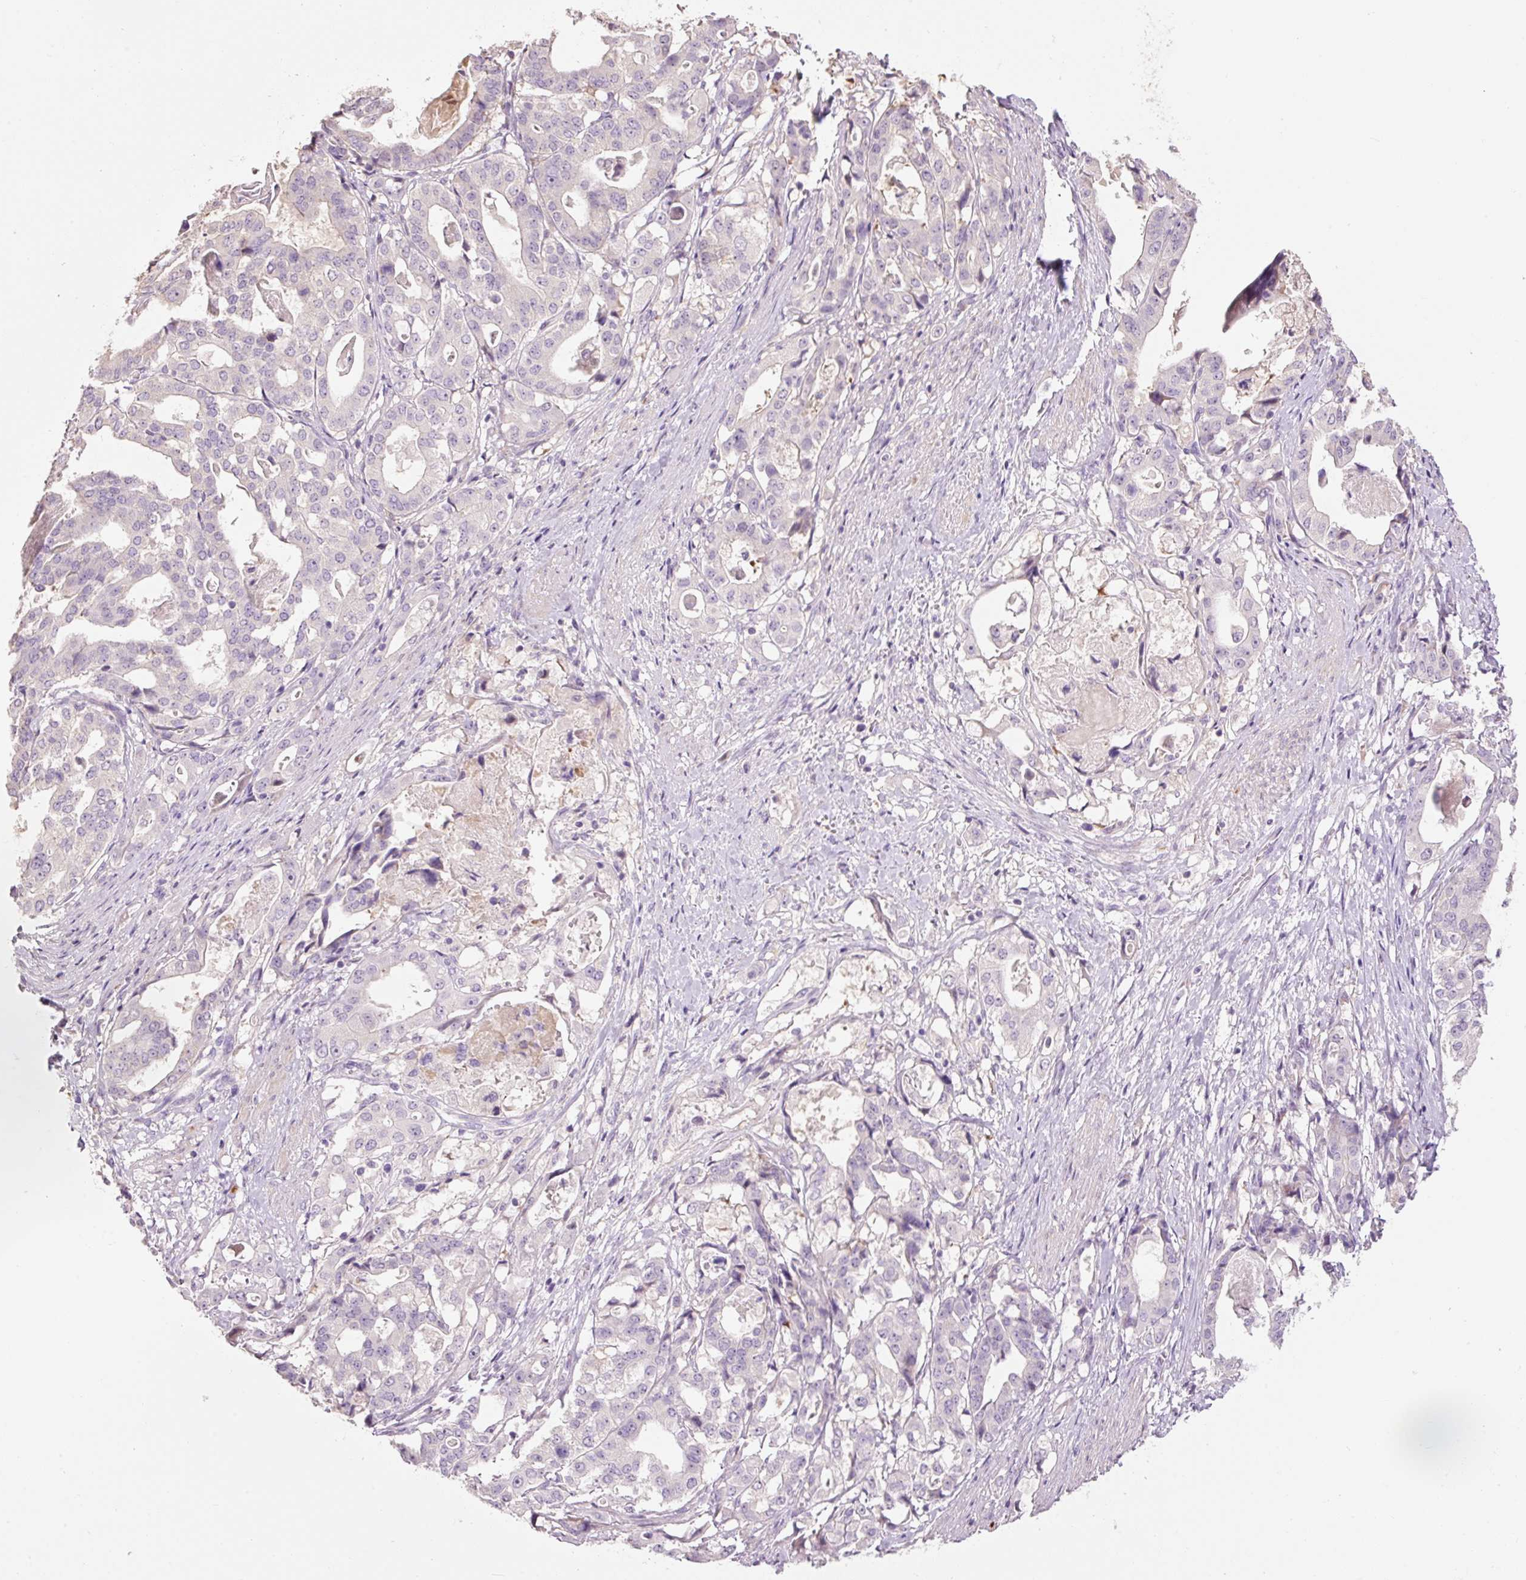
{"staining": {"intensity": "negative", "quantity": "none", "location": "none"}, "tissue": "stomach cancer", "cell_type": "Tumor cells", "image_type": "cancer", "snomed": [{"axis": "morphology", "description": "Adenocarcinoma, NOS"}, {"axis": "topography", "description": "Stomach"}], "caption": "Adenocarcinoma (stomach) stained for a protein using immunohistochemistry shows no expression tumor cells.", "gene": "HAX1", "patient": {"sex": "male", "age": 48}}